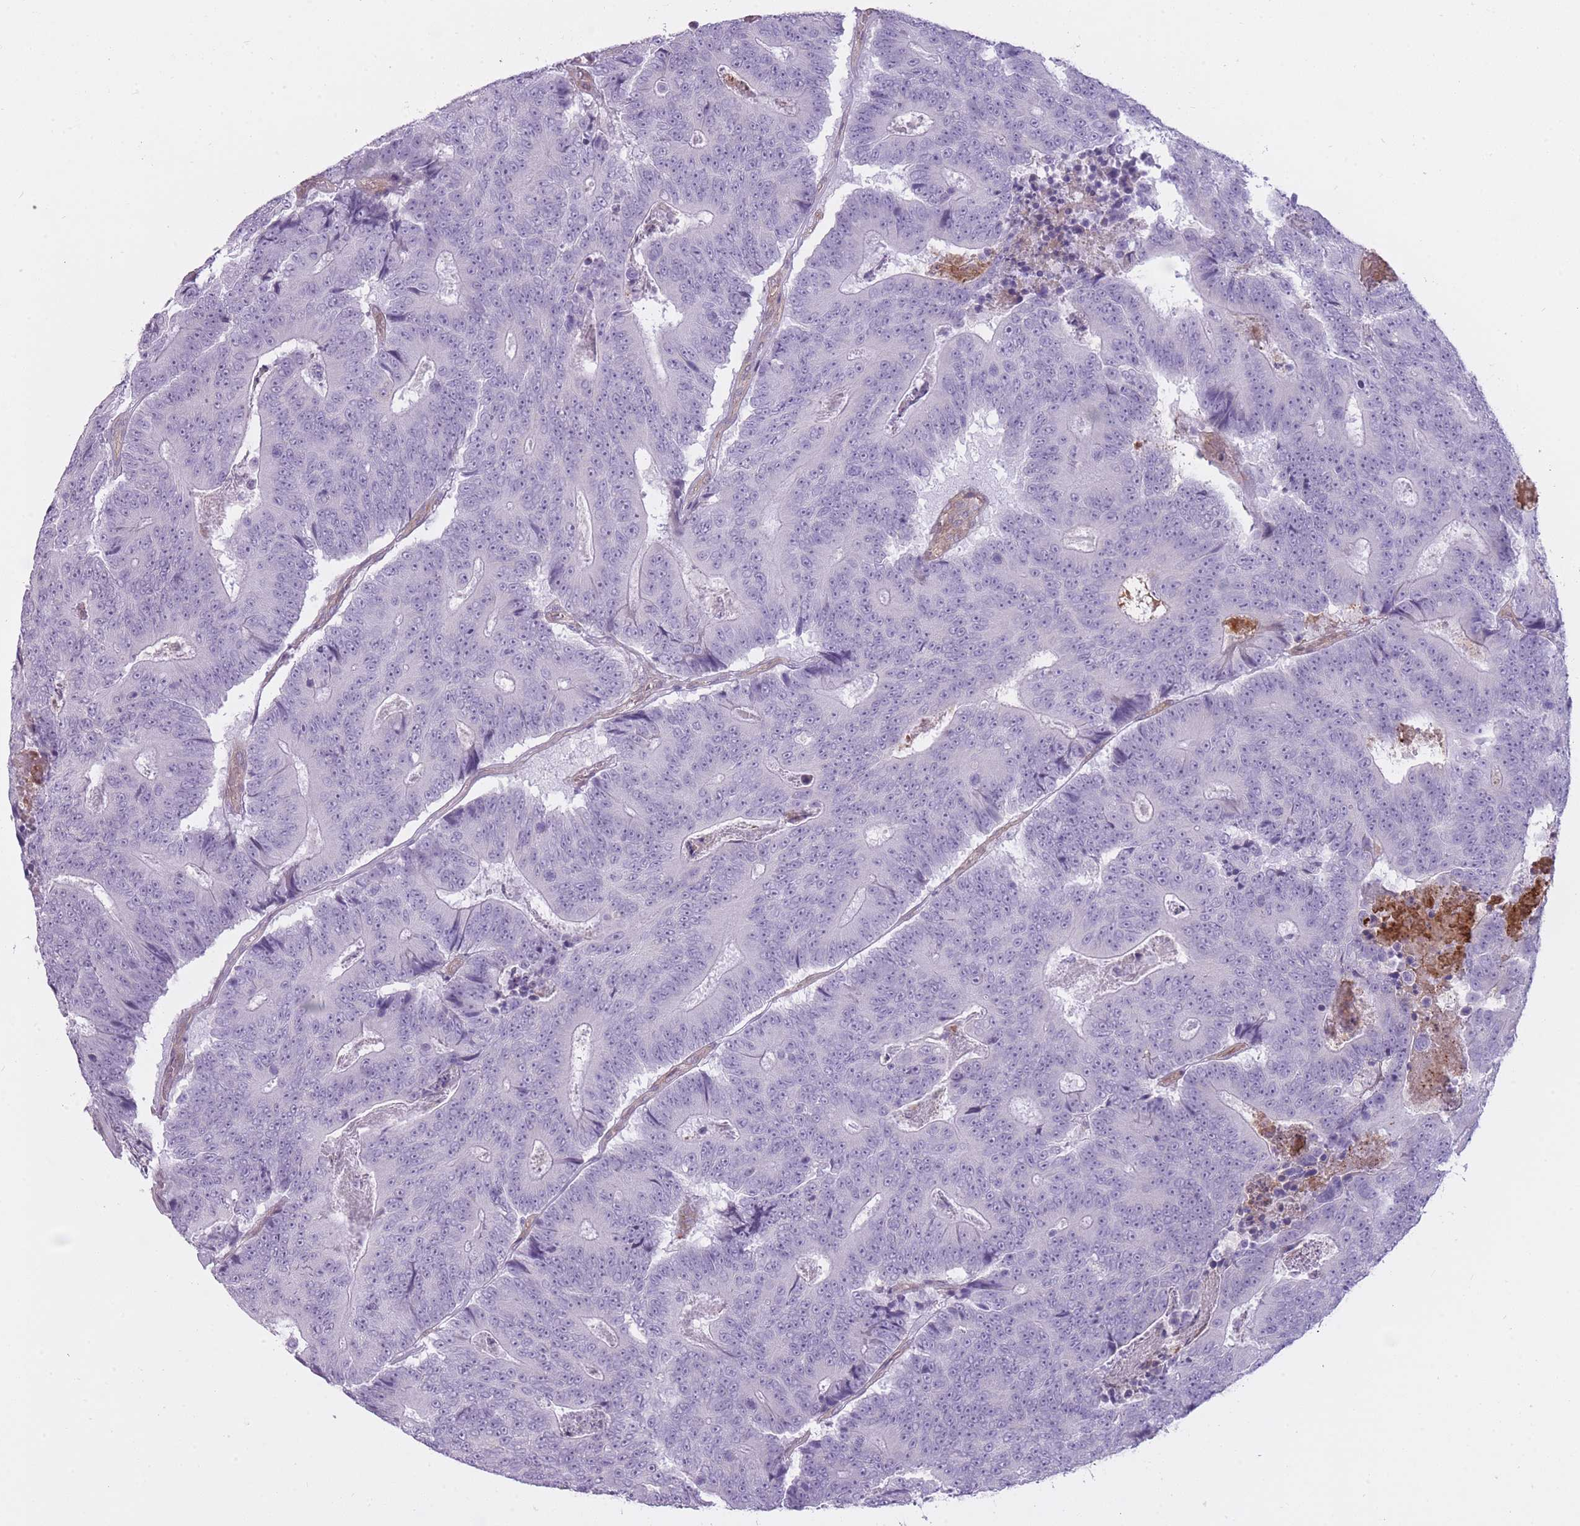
{"staining": {"intensity": "negative", "quantity": "none", "location": "none"}, "tissue": "colorectal cancer", "cell_type": "Tumor cells", "image_type": "cancer", "snomed": [{"axis": "morphology", "description": "Adenocarcinoma, NOS"}, {"axis": "topography", "description": "Colon"}], "caption": "Immunohistochemistry (IHC) of human colorectal cancer (adenocarcinoma) exhibits no staining in tumor cells.", "gene": "PGRMC2", "patient": {"sex": "male", "age": 83}}